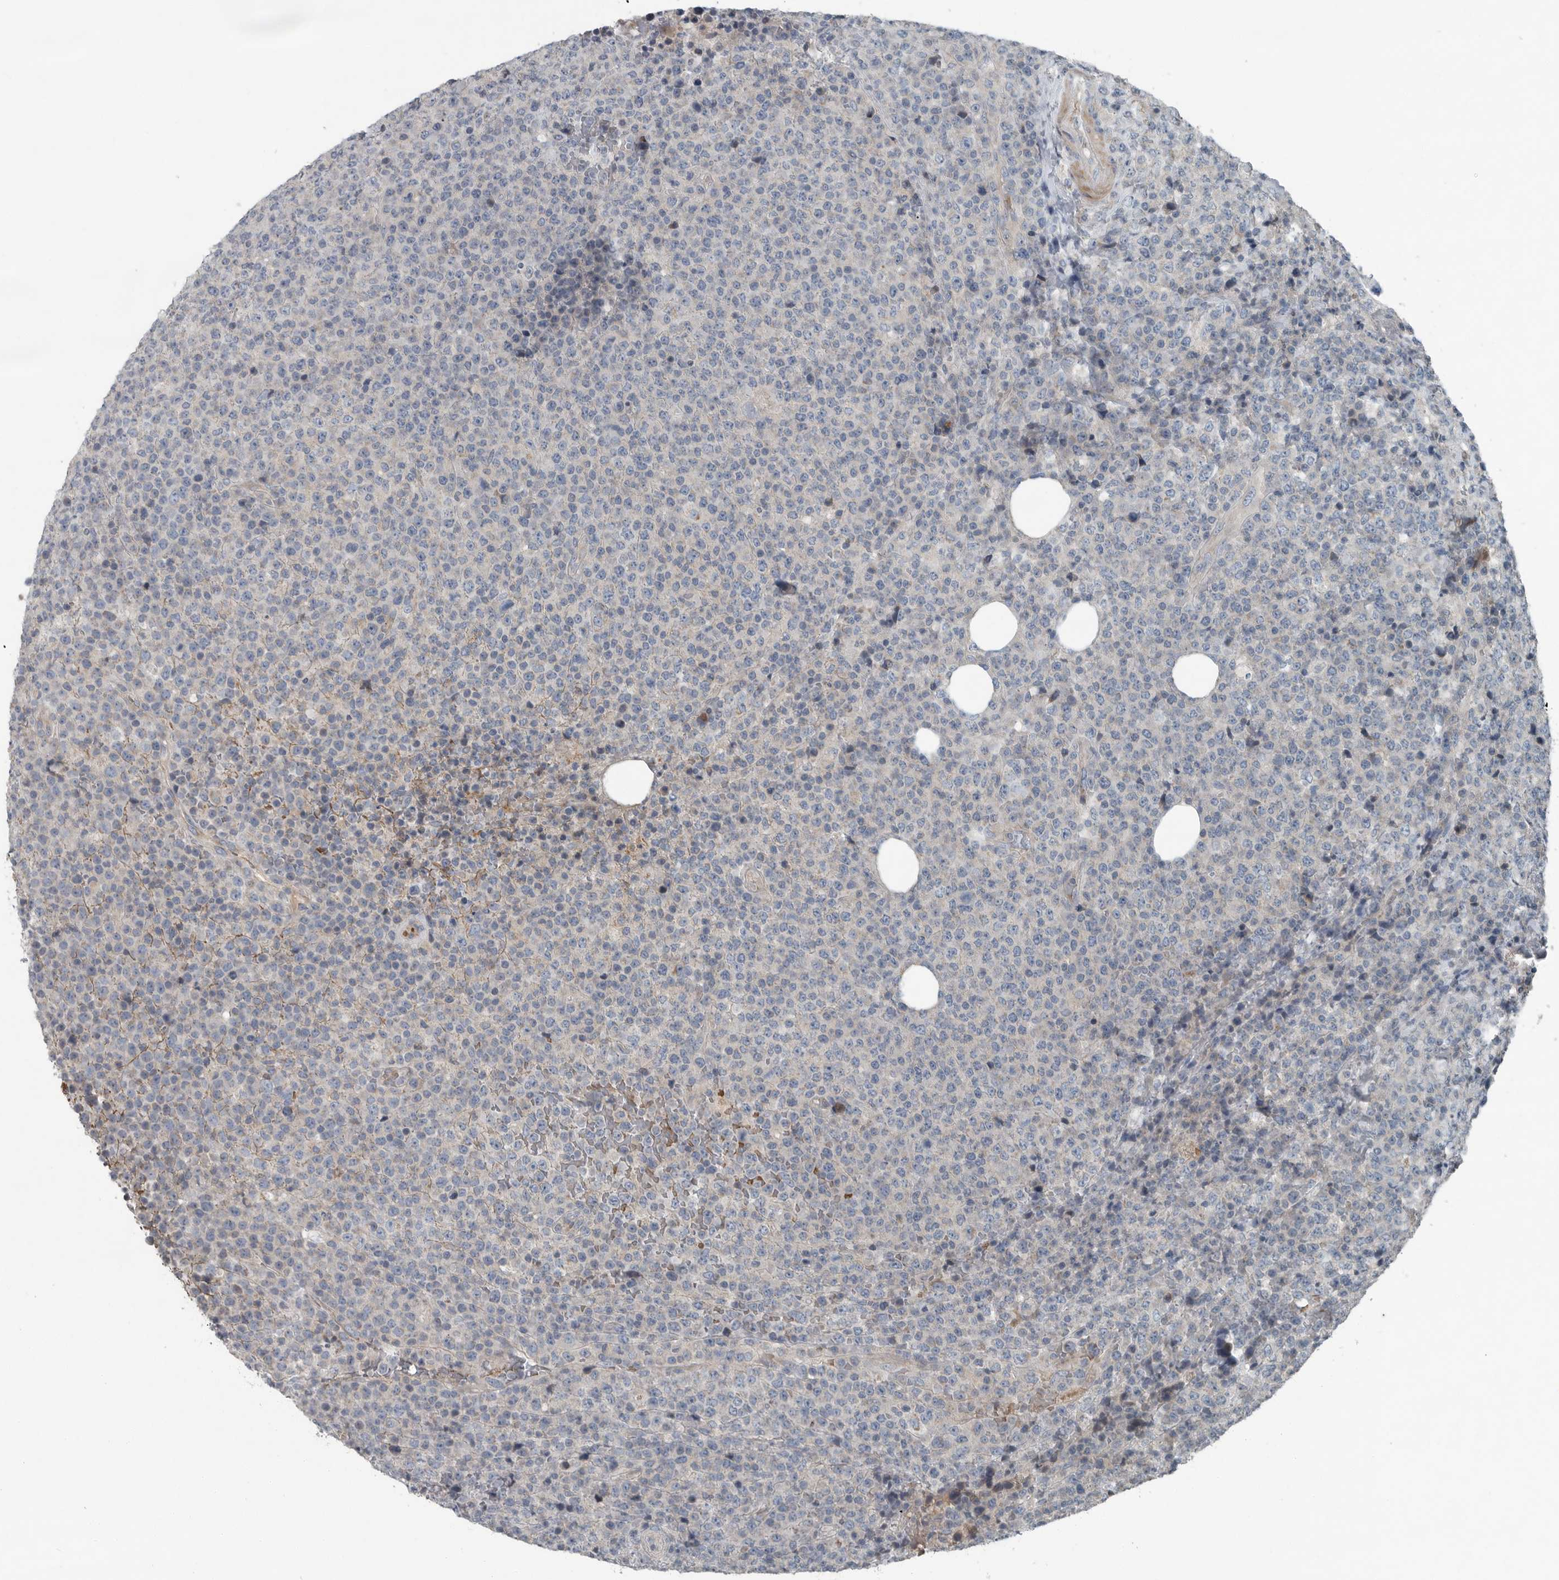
{"staining": {"intensity": "negative", "quantity": "none", "location": "none"}, "tissue": "lymphoma", "cell_type": "Tumor cells", "image_type": "cancer", "snomed": [{"axis": "morphology", "description": "Malignant lymphoma, non-Hodgkin's type, High grade"}, {"axis": "topography", "description": "Lymph node"}], "caption": "IHC micrograph of neoplastic tissue: human lymphoma stained with DAB (3,3'-diaminobenzidine) displays no significant protein positivity in tumor cells.", "gene": "MPP3", "patient": {"sex": "male", "age": 13}}